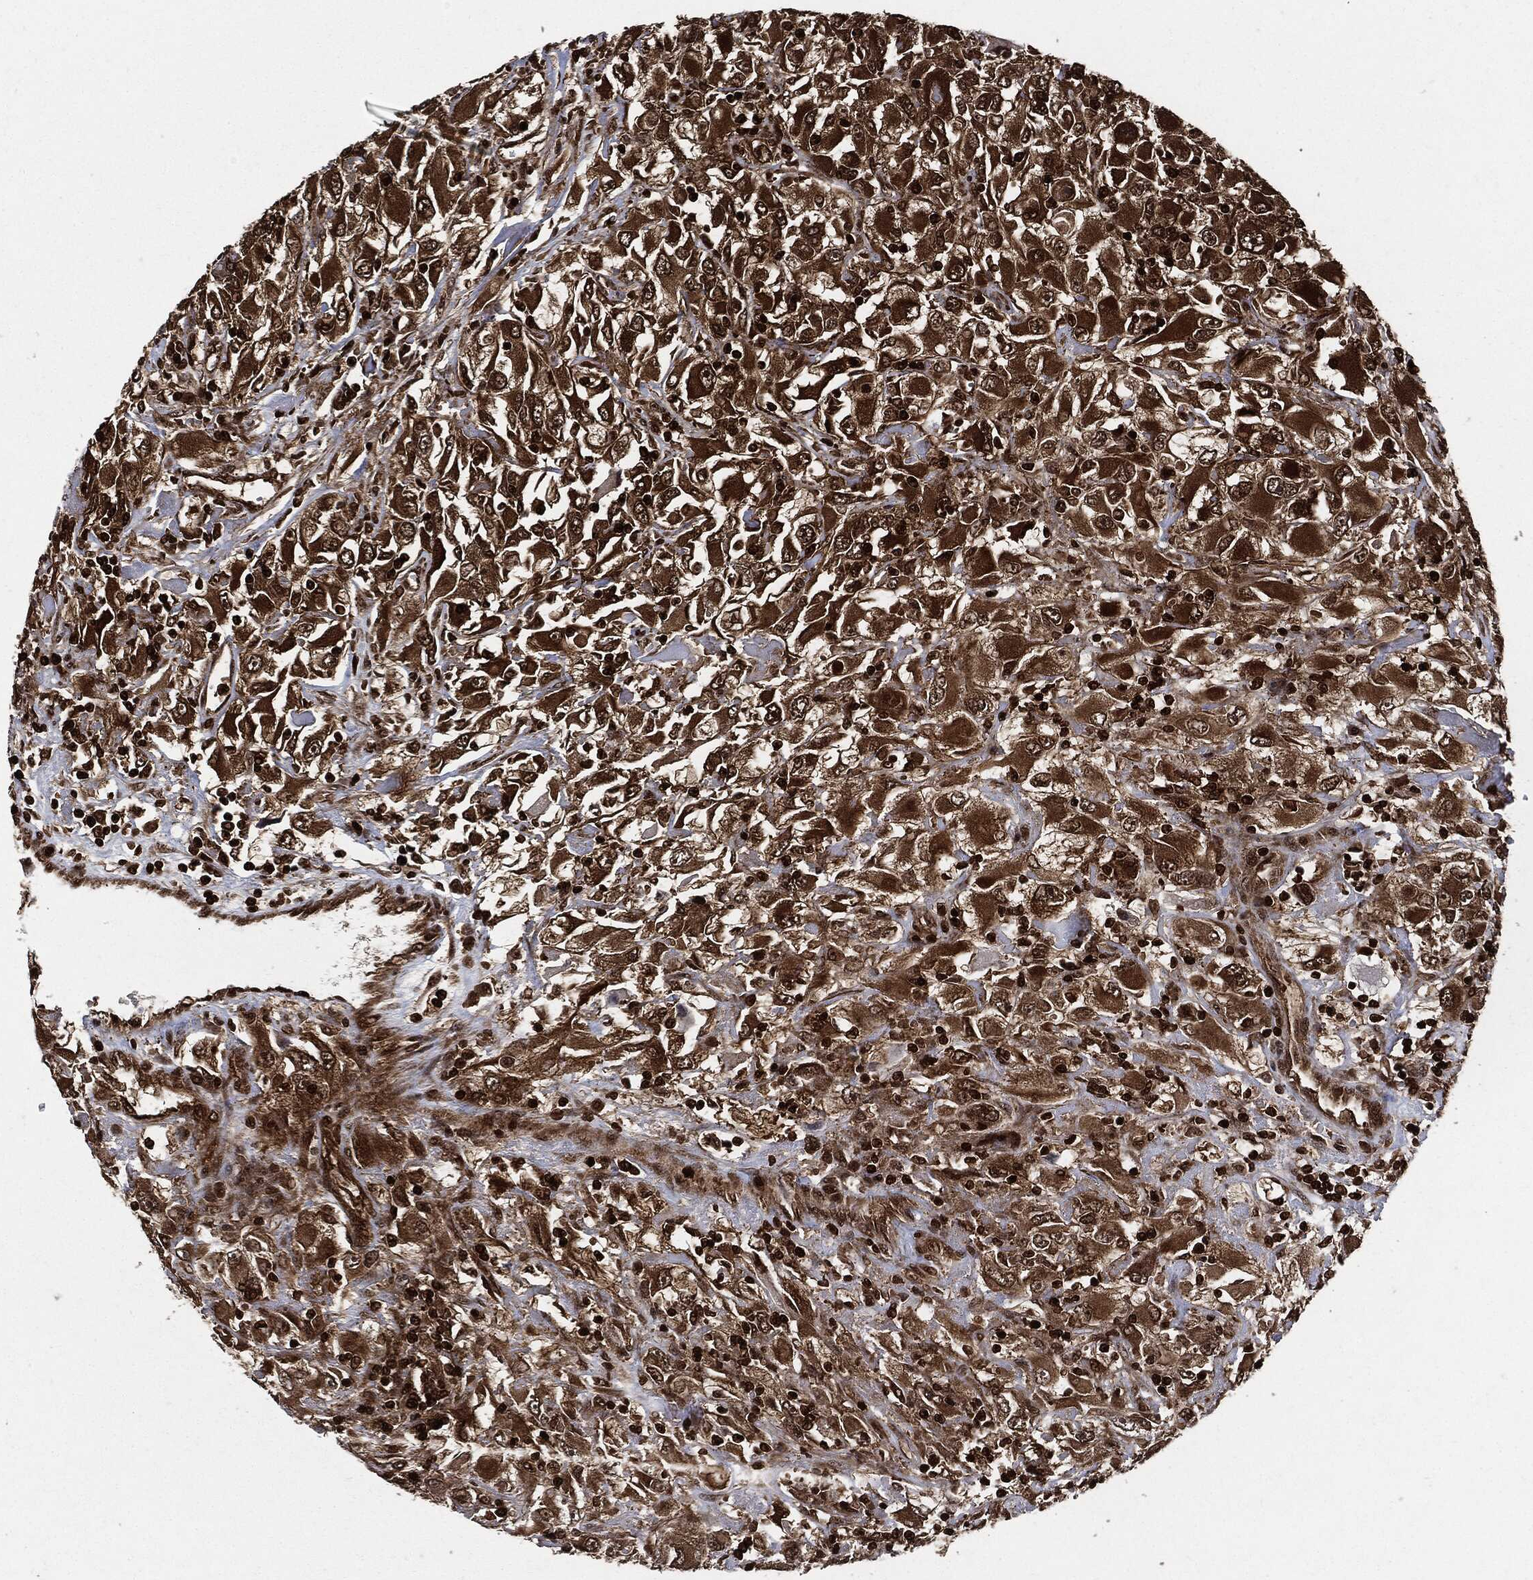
{"staining": {"intensity": "strong", "quantity": ">75%", "location": "cytoplasmic/membranous"}, "tissue": "renal cancer", "cell_type": "Tumor cells", "image_type": "cancer", "snomed": [{"axis": "morphology", "description": "Adenocarcinoma, NOS"}, {"axis": "topography", "description": "Kidney"}], "caption": "Renal adenocarcinoma tissue displays strong cytoplasmic/membranous positivity in about >75% of tumor cells (DAB IHC with brightfield microscopy, high magnification).", "gene": "YWHAB", "patient": {"sex": "female", "age": 52}}